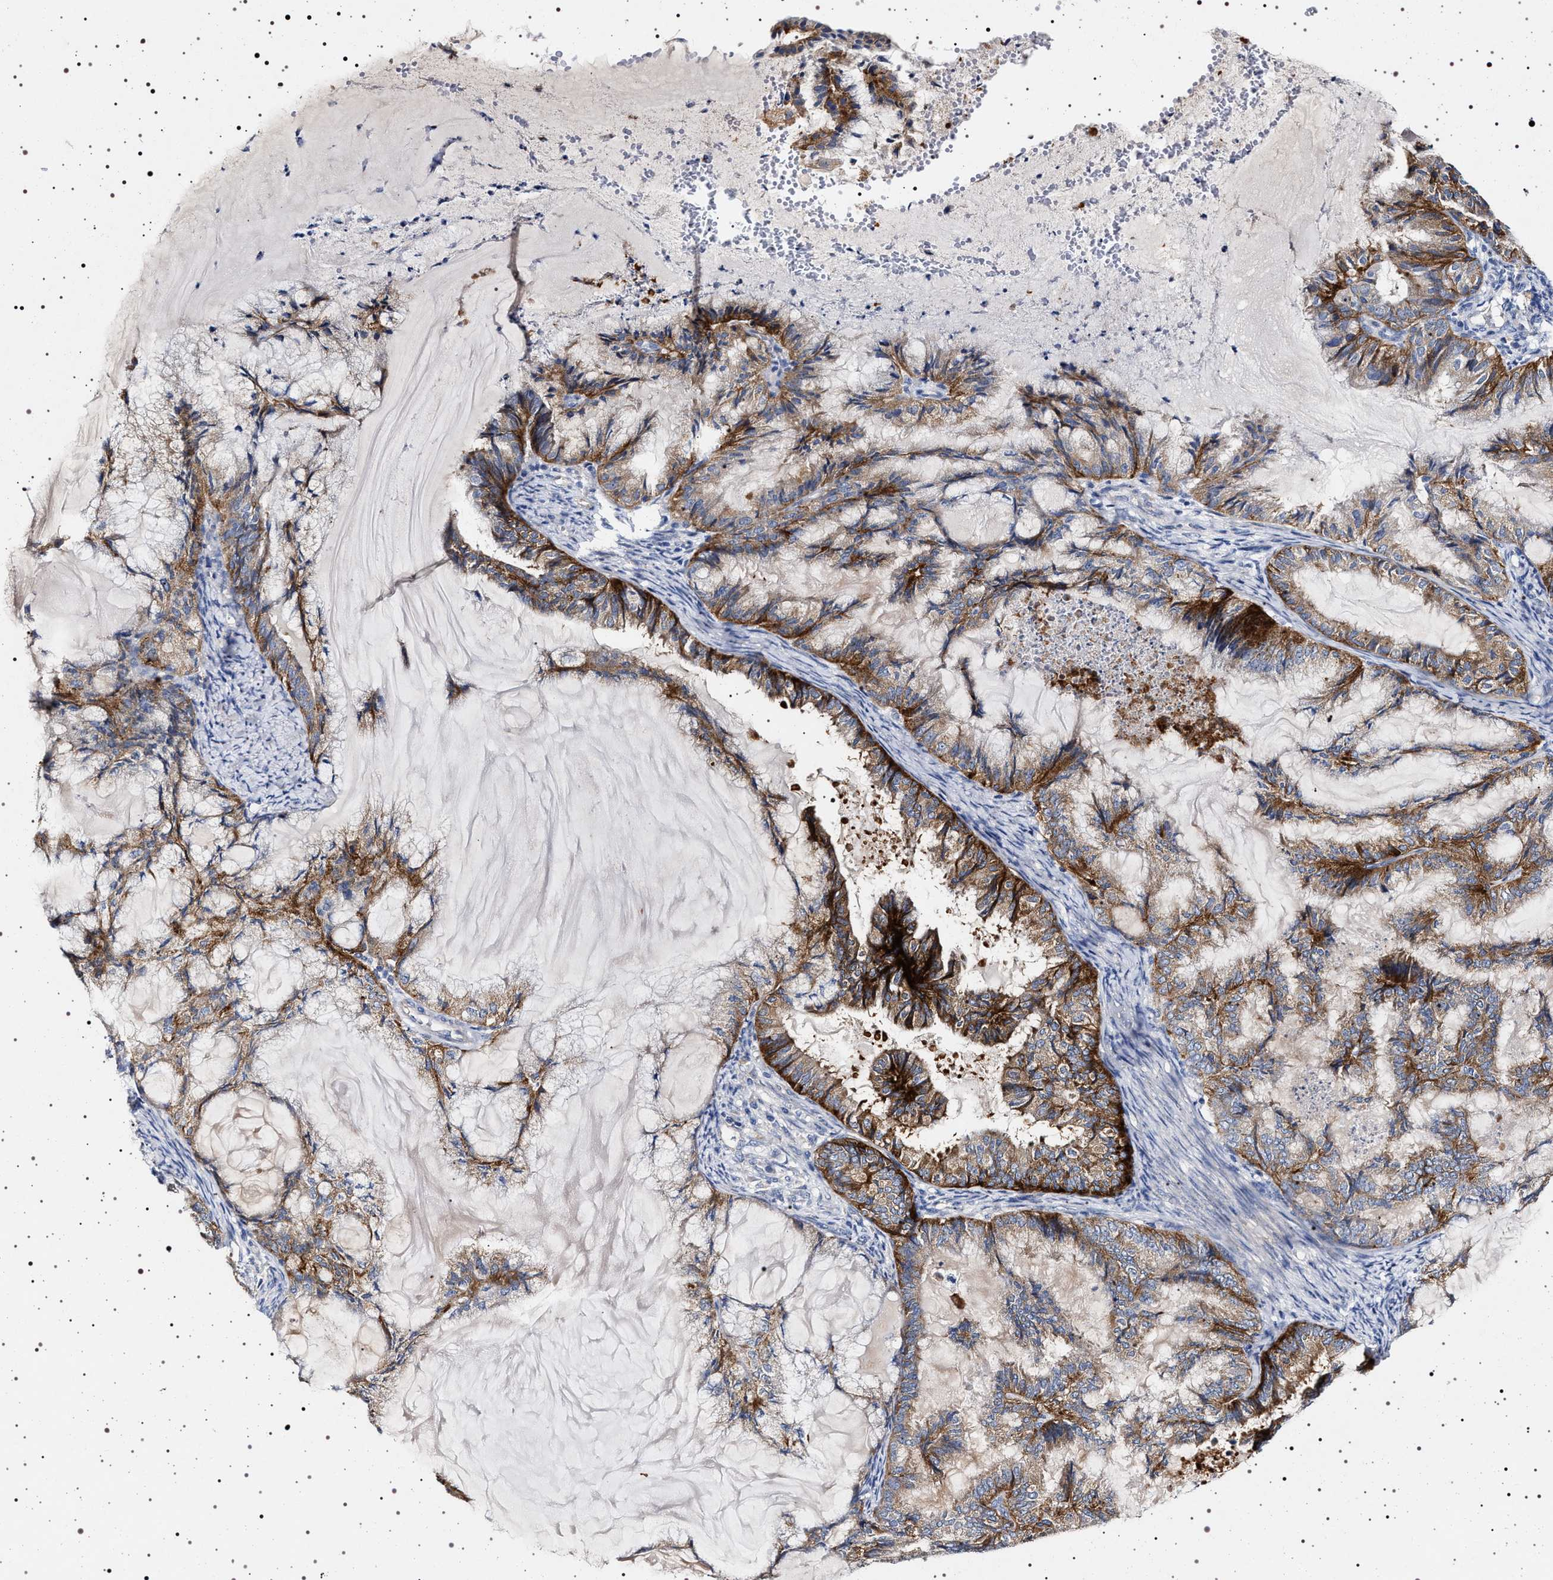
{"staining": {"intensity": "strong", "quantity": ">75%", "location": "cytoplasmic/membranous"}, "tissue": "endometrial cancer", "cell_type": "Tumor cells", "image_type": "cancer", "snomed": [{"axis": "morphology", "description": "Adenocarcinoma, NOS"}, {"axis": "topography", "description": "Endometrium"}], "caption": "A histopathology image of human endometrial adenocarcinoma stained for a protein displays strong cytoplasmic/membranous brown staining in tumor cells. The protein is stained brown, and the nuclei are stained in blue (DAB (3,3'-diaminobenzidine) IHC with brightfield microscopy, high magnification).", "gene": "NAALADL2", "patient": {"sex": "female", "age": 86}}